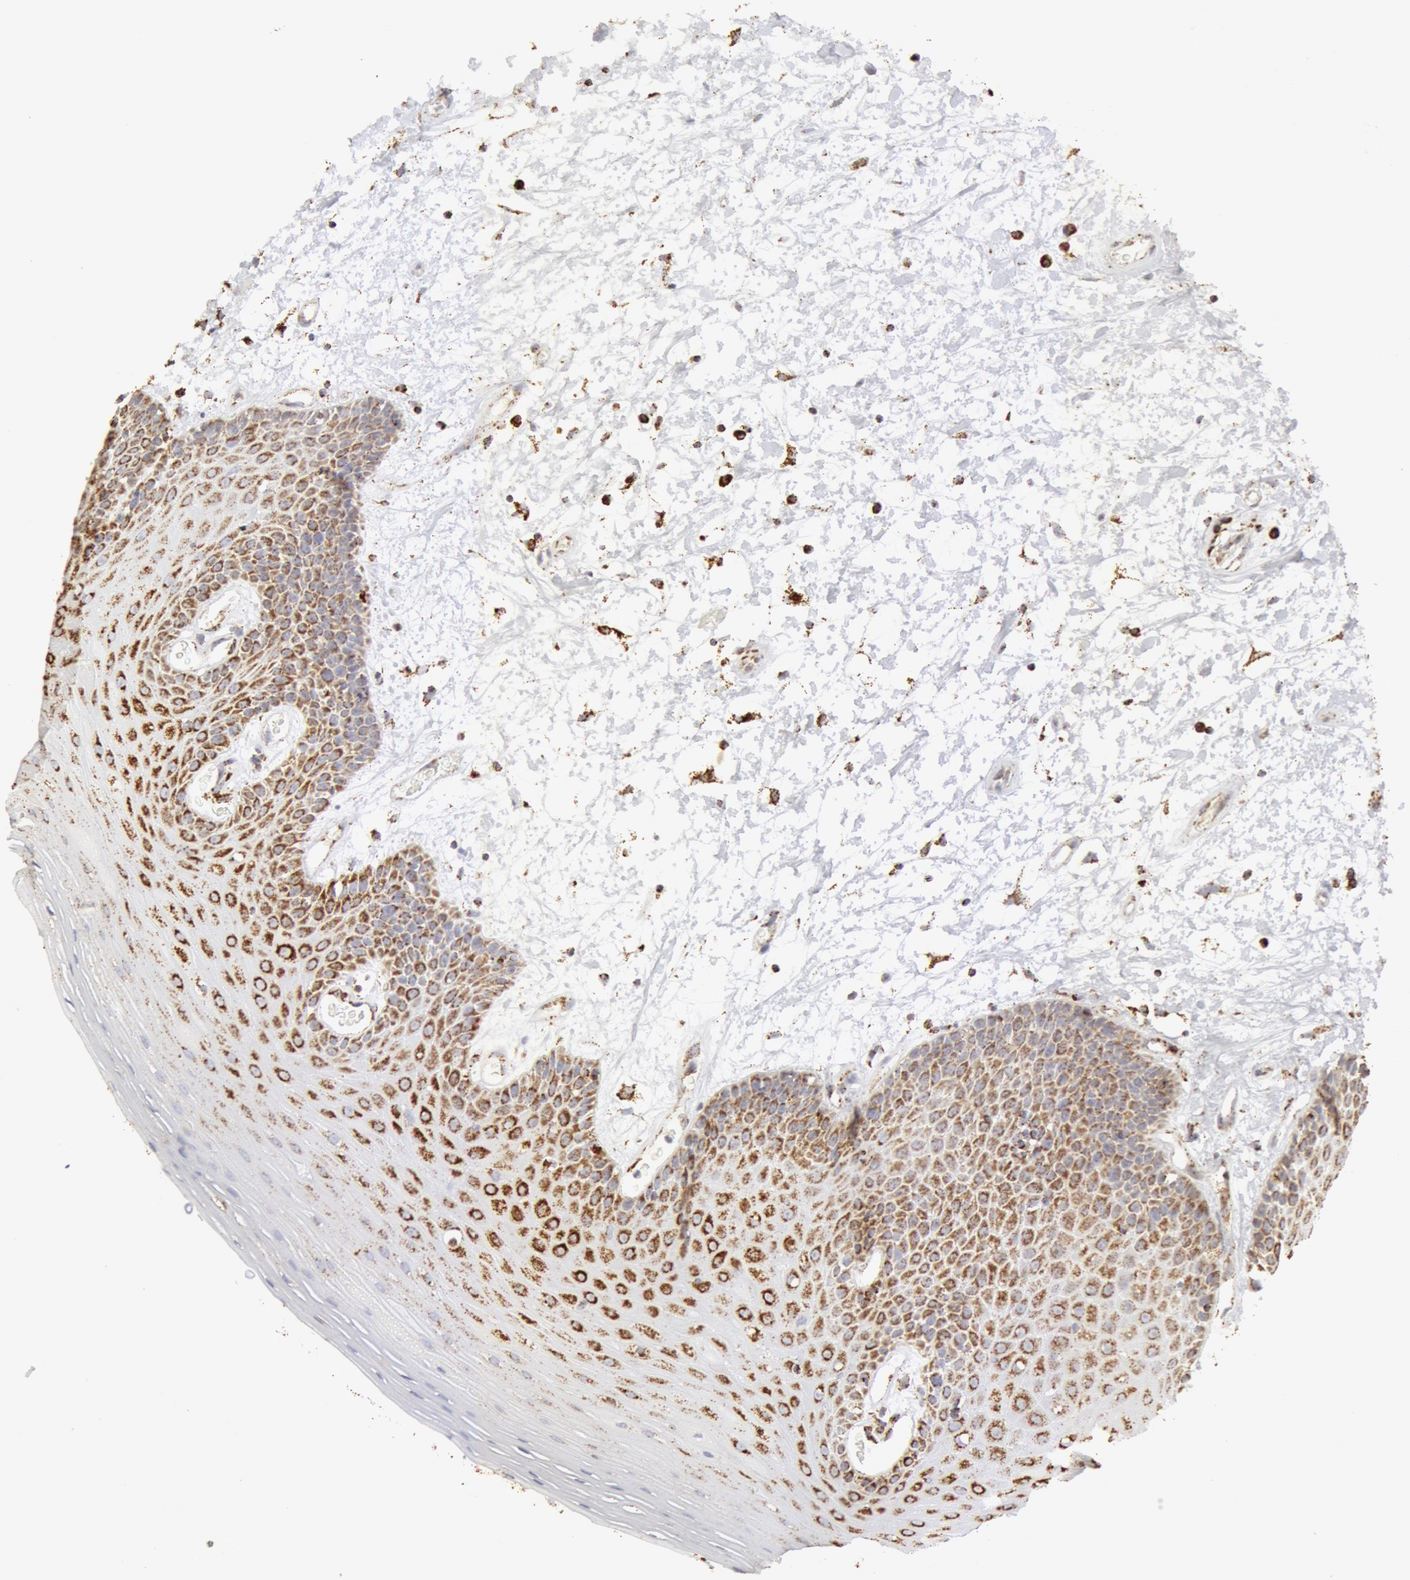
{"staining": {"intensity": "moderate", "quantity": ">75%", "location": "cytoplasmic/membranous"}, "tissue": "oral mucosa", "cell_type": "Squamous epithelial cells", "image_type": "normal", "snomed": [{"axis": "morphology", "description": "Normal tissue, NOS"}, {"axis": "topography", "description": "Oral tissue"}], "caption": "About >75% of squamous epithelial cells in benign human oral mucosa exhibit moderate cytoplasmic/membranous protein positivity as visualized by brown immunohistochemical staining.", "gene": "ATP5F1B", "patient": {"sex": "female", "age": 79}}